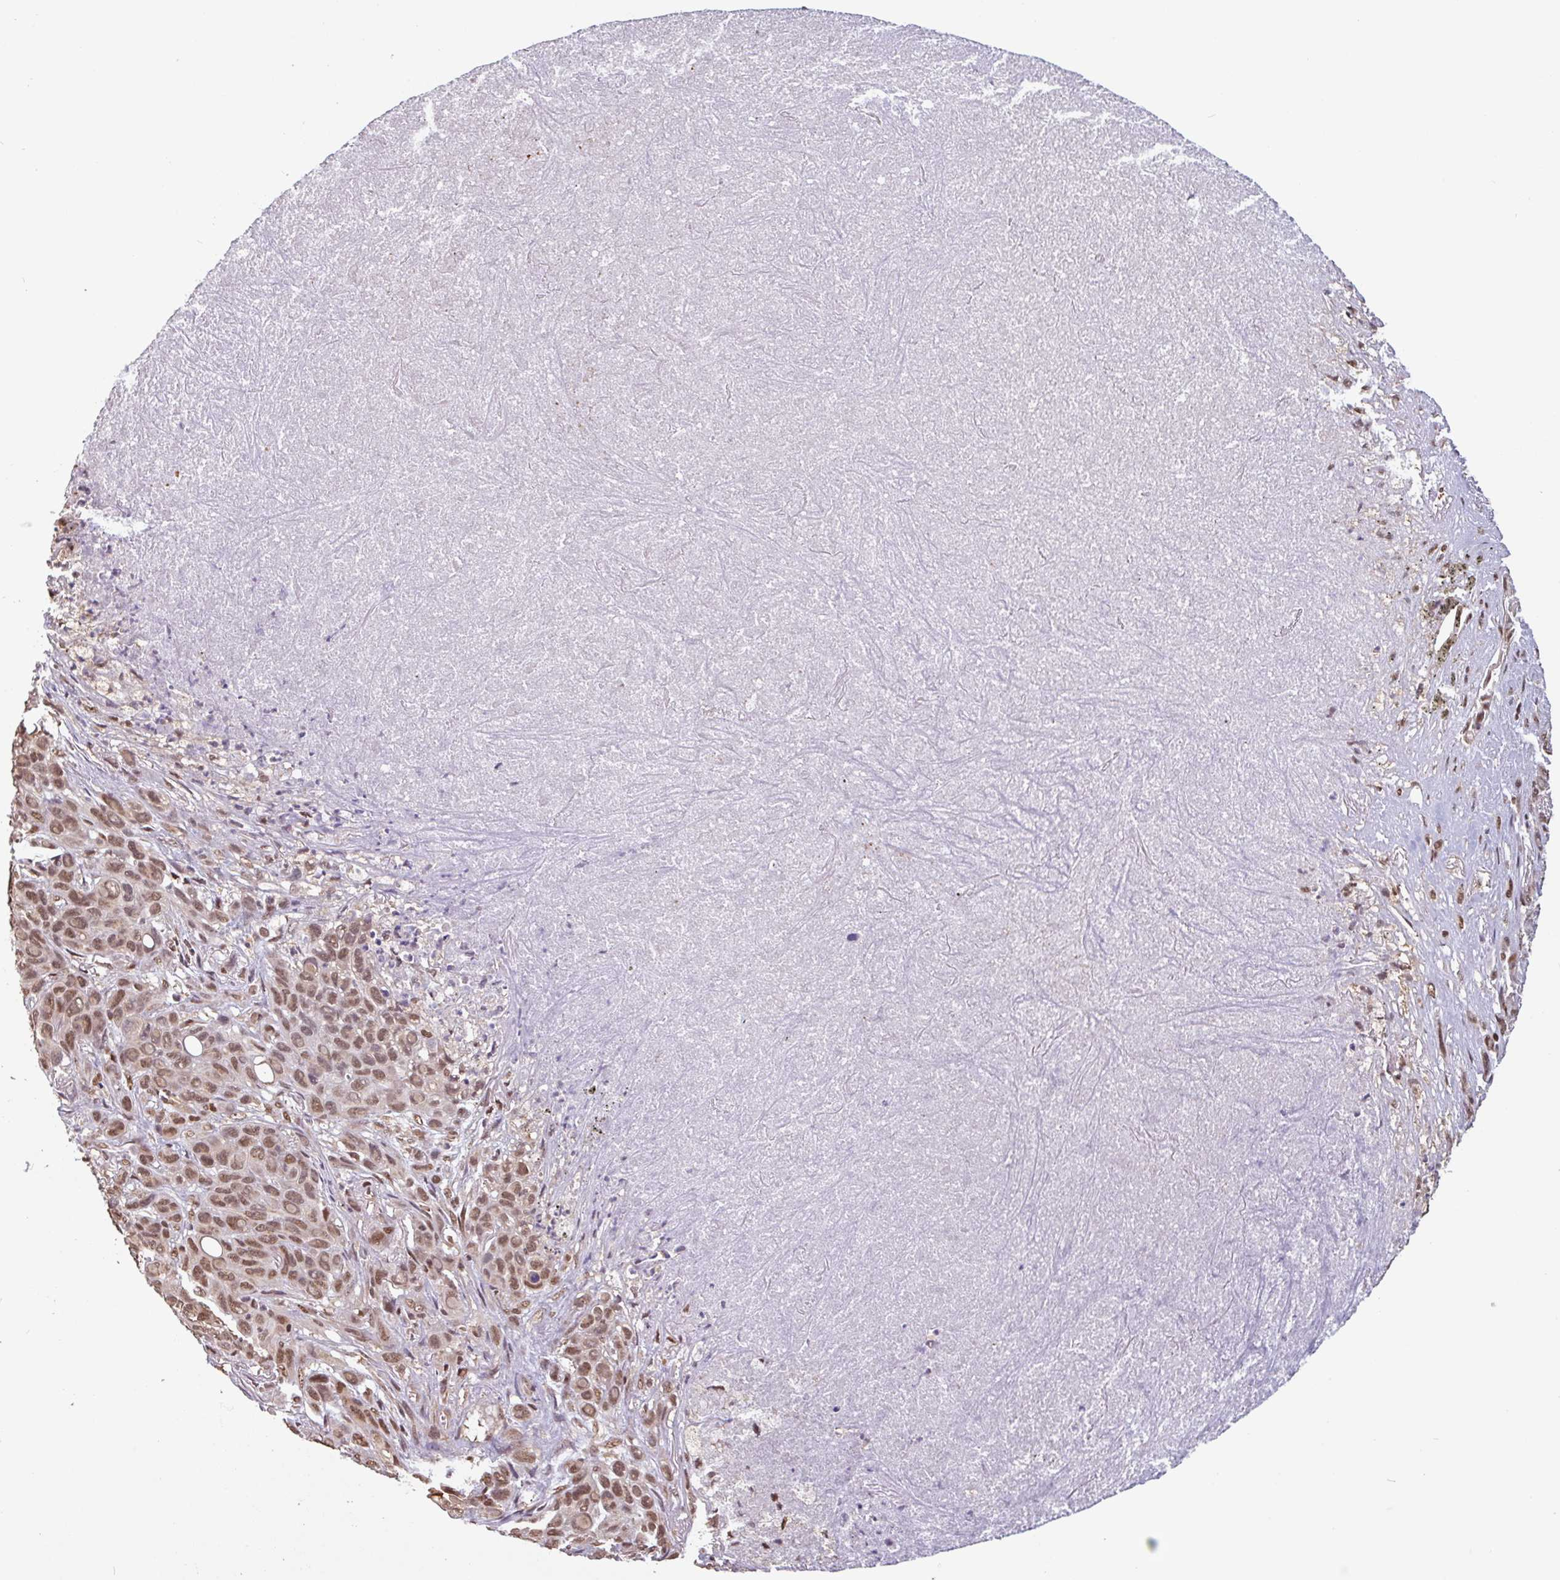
{"staining": {"intensity": "moderate", "quantity": ">75%", "location": "nuclear"}, "tissue": "melanoma", "cell_type": "Tumor cells", "image_type": "cancer", "snomed": [{"axis": "morphology", "description": "Malignant melanoma, Metastatic site"}, {"axis": "topography", "description": "Lung"}], "caption": "A brown stain highlights moderate nuclear staining of a protein in malignant melanoma (metastatic site) tumor cells.", "gene": "DR1", "patient": {"sex": "male", "age": 48}}